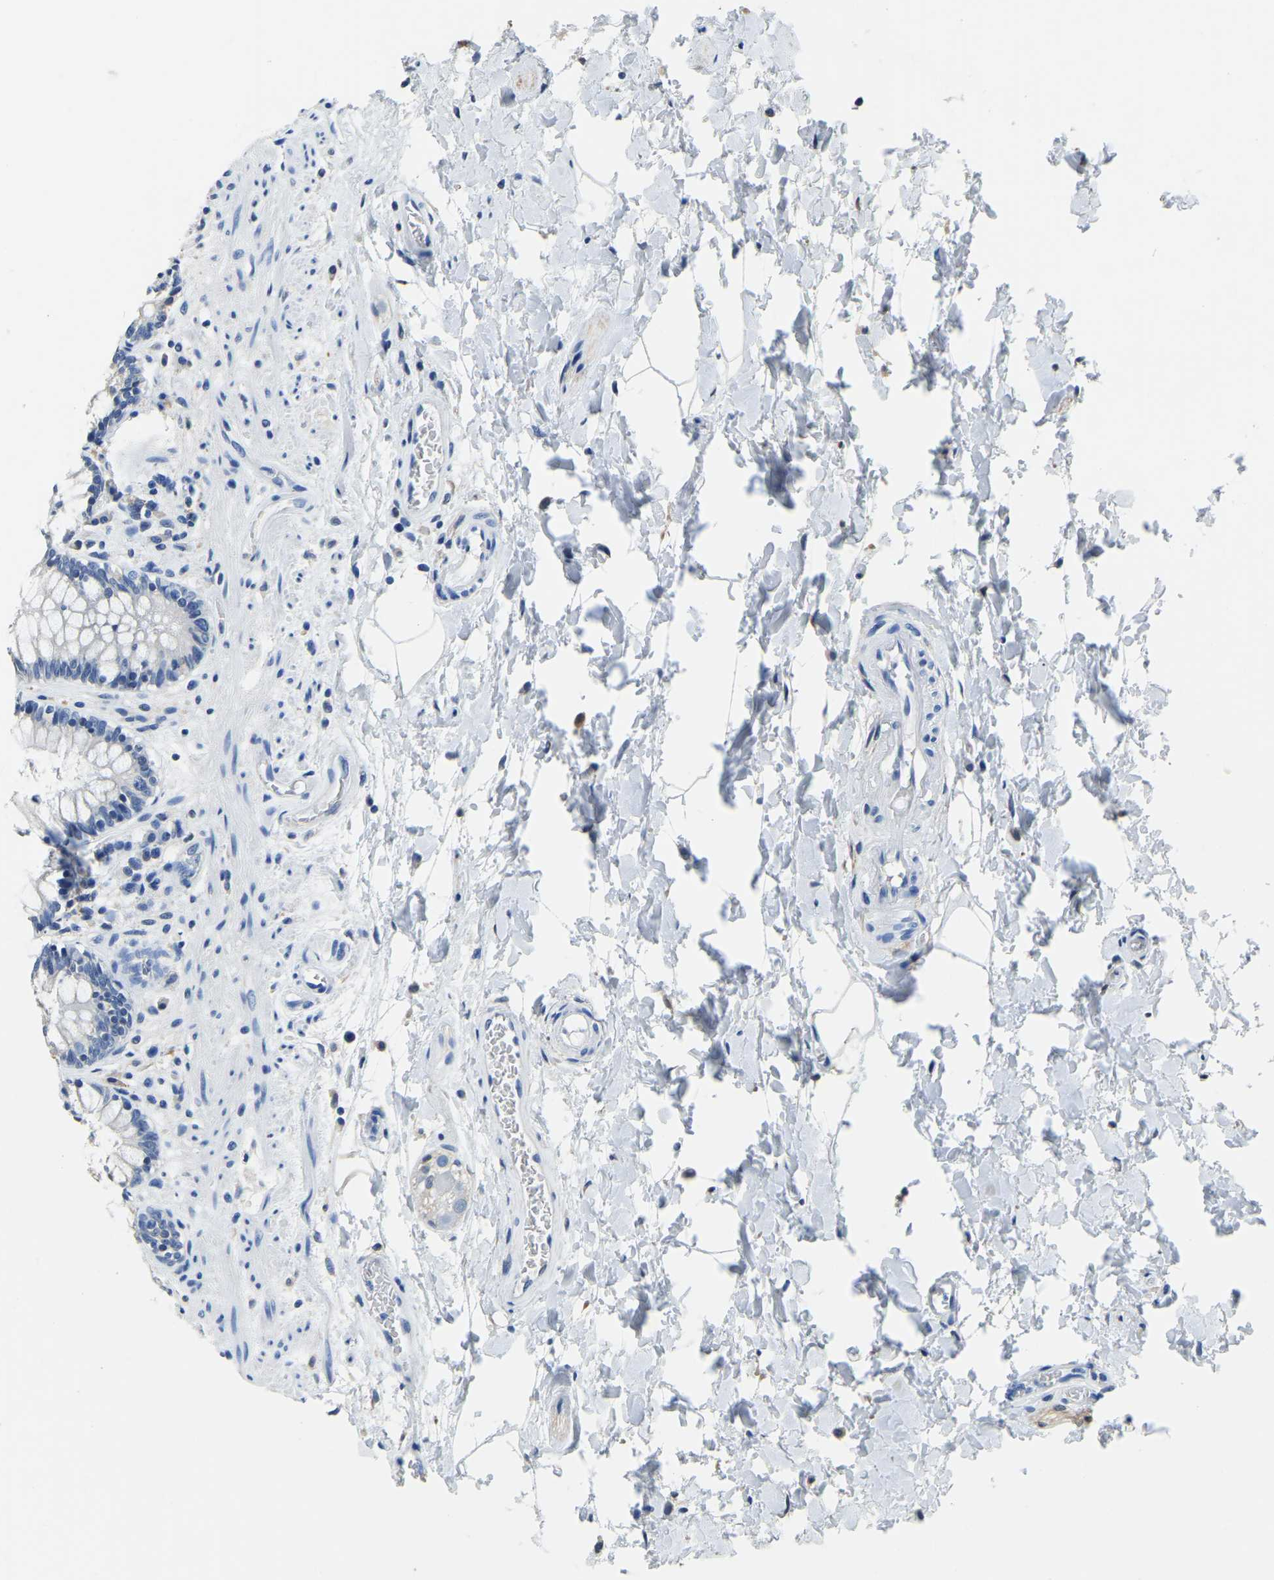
{"staining": {"intensity": "negative", "quantity": "none", "location": "none"}, "tissue": "rectum", "cell_type": "Glandular cells", "image_type": "normal", "snomed": [{"axis": "morphology", "description": "Normal tissue, NOS"}, {"axis": "topography", "description": "Rectum"}], "caption": "Immunohistochemistry (IHC) micrograph of normal rectum: human rectum stained with DAB (3,3'-diaminobenzidine) exhibits no significant protein staining in glandular cells. (Brightfield microscopy of DAB (3,3'-diaminobenzidine) immunohistochemistry at high magnification).", "gene": "ZDHHC13", "patient": {"sex": "male", "age": 64}}